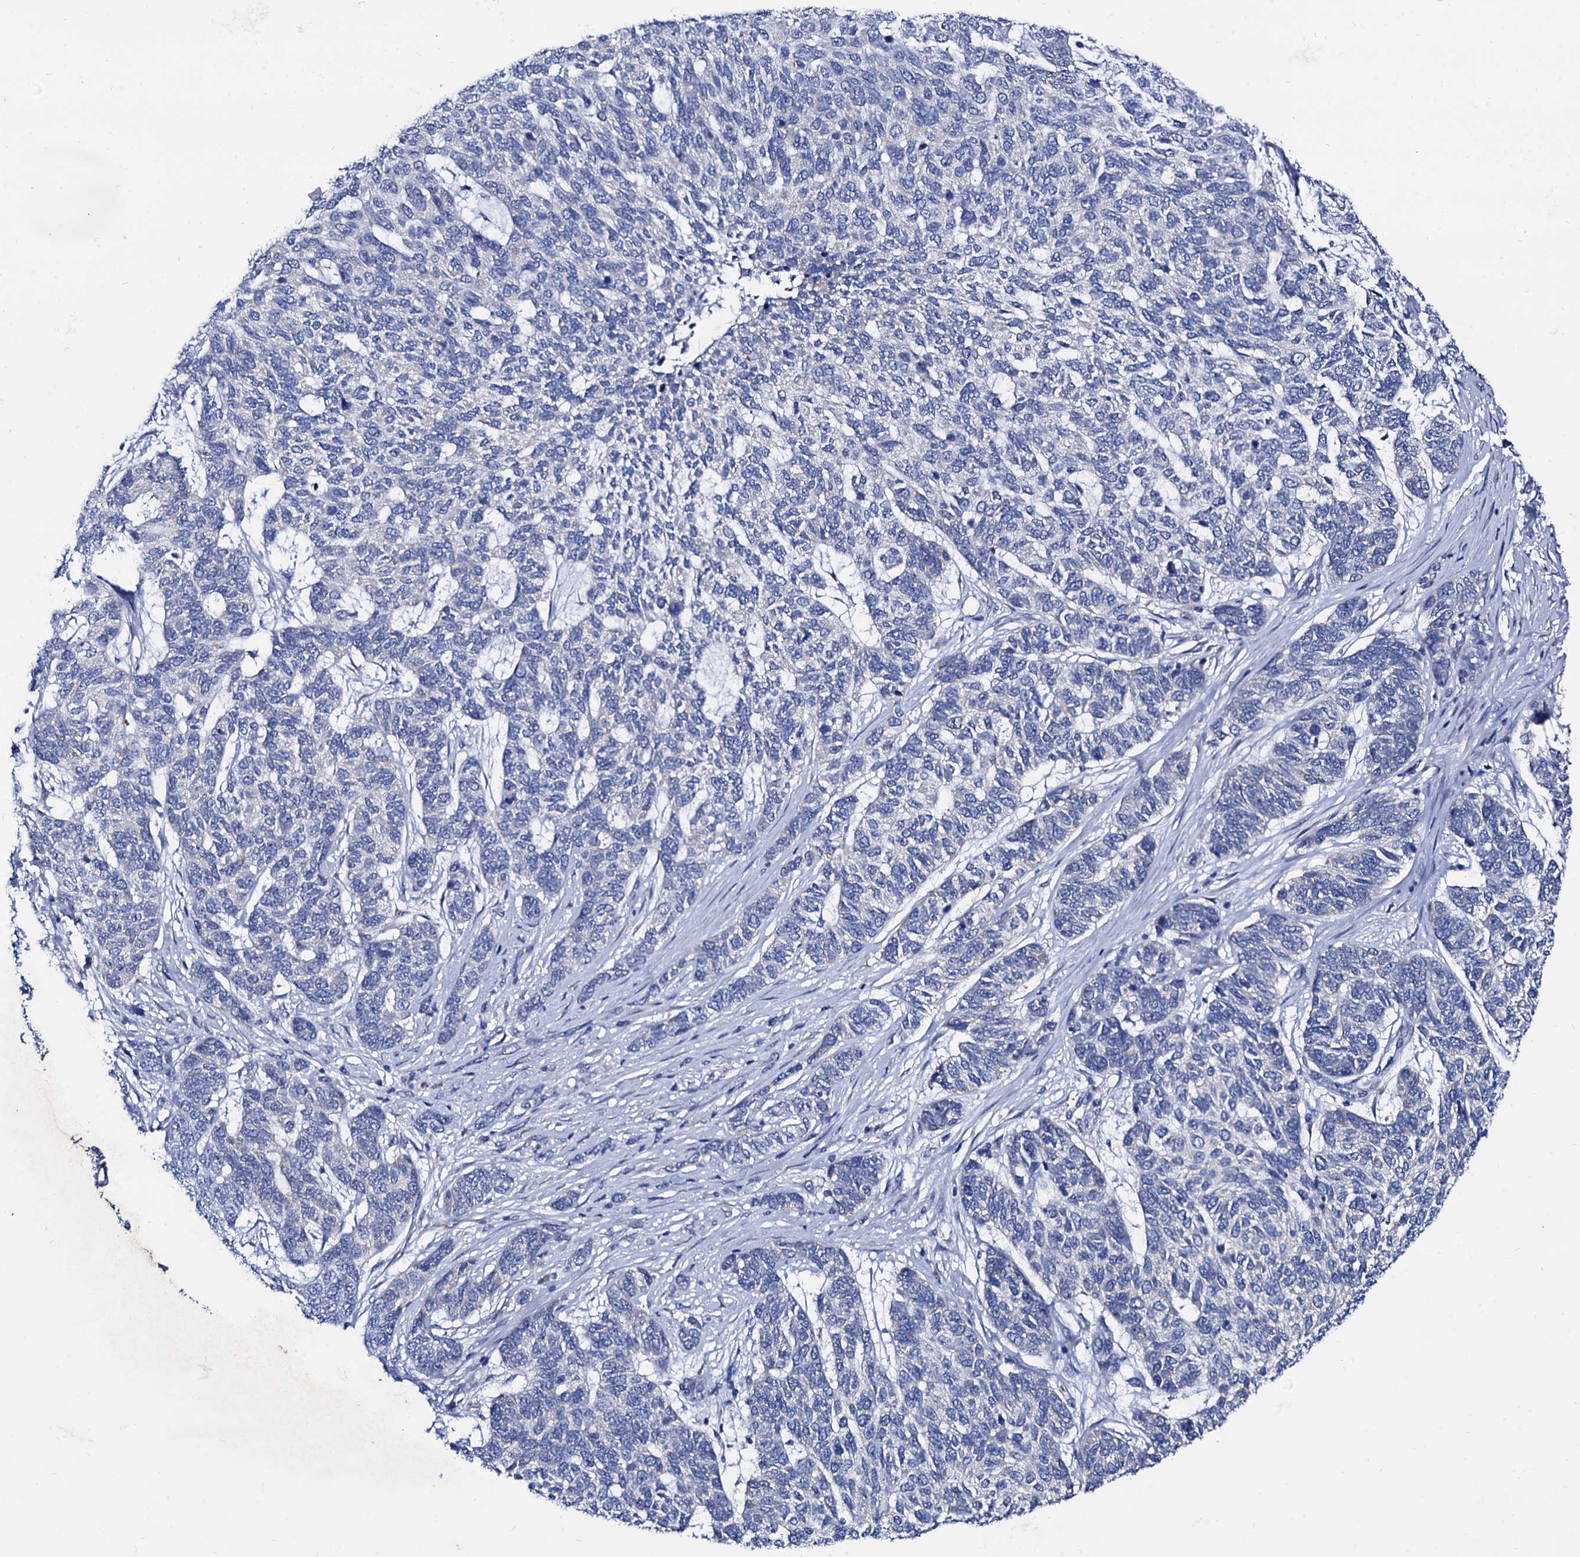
{"staining": {"intensity": "negative", "quantity": "none", "location": "none"}, "tissue": "skin cancer", "cell_type": "Tumor cells", "image_type": "cancer", "snomed": [{"axis": "morphology", "description": "Basal cell carcinoma"}, {"axis": "topography", "description": "Skin"}], "caption": "Basal cell carcinoma (skin) was stained to show a protein in brown. There is no significant staining in tumor cells.", "gene": "FOXR2", "patient": {"sex": "female", "age": 65}}